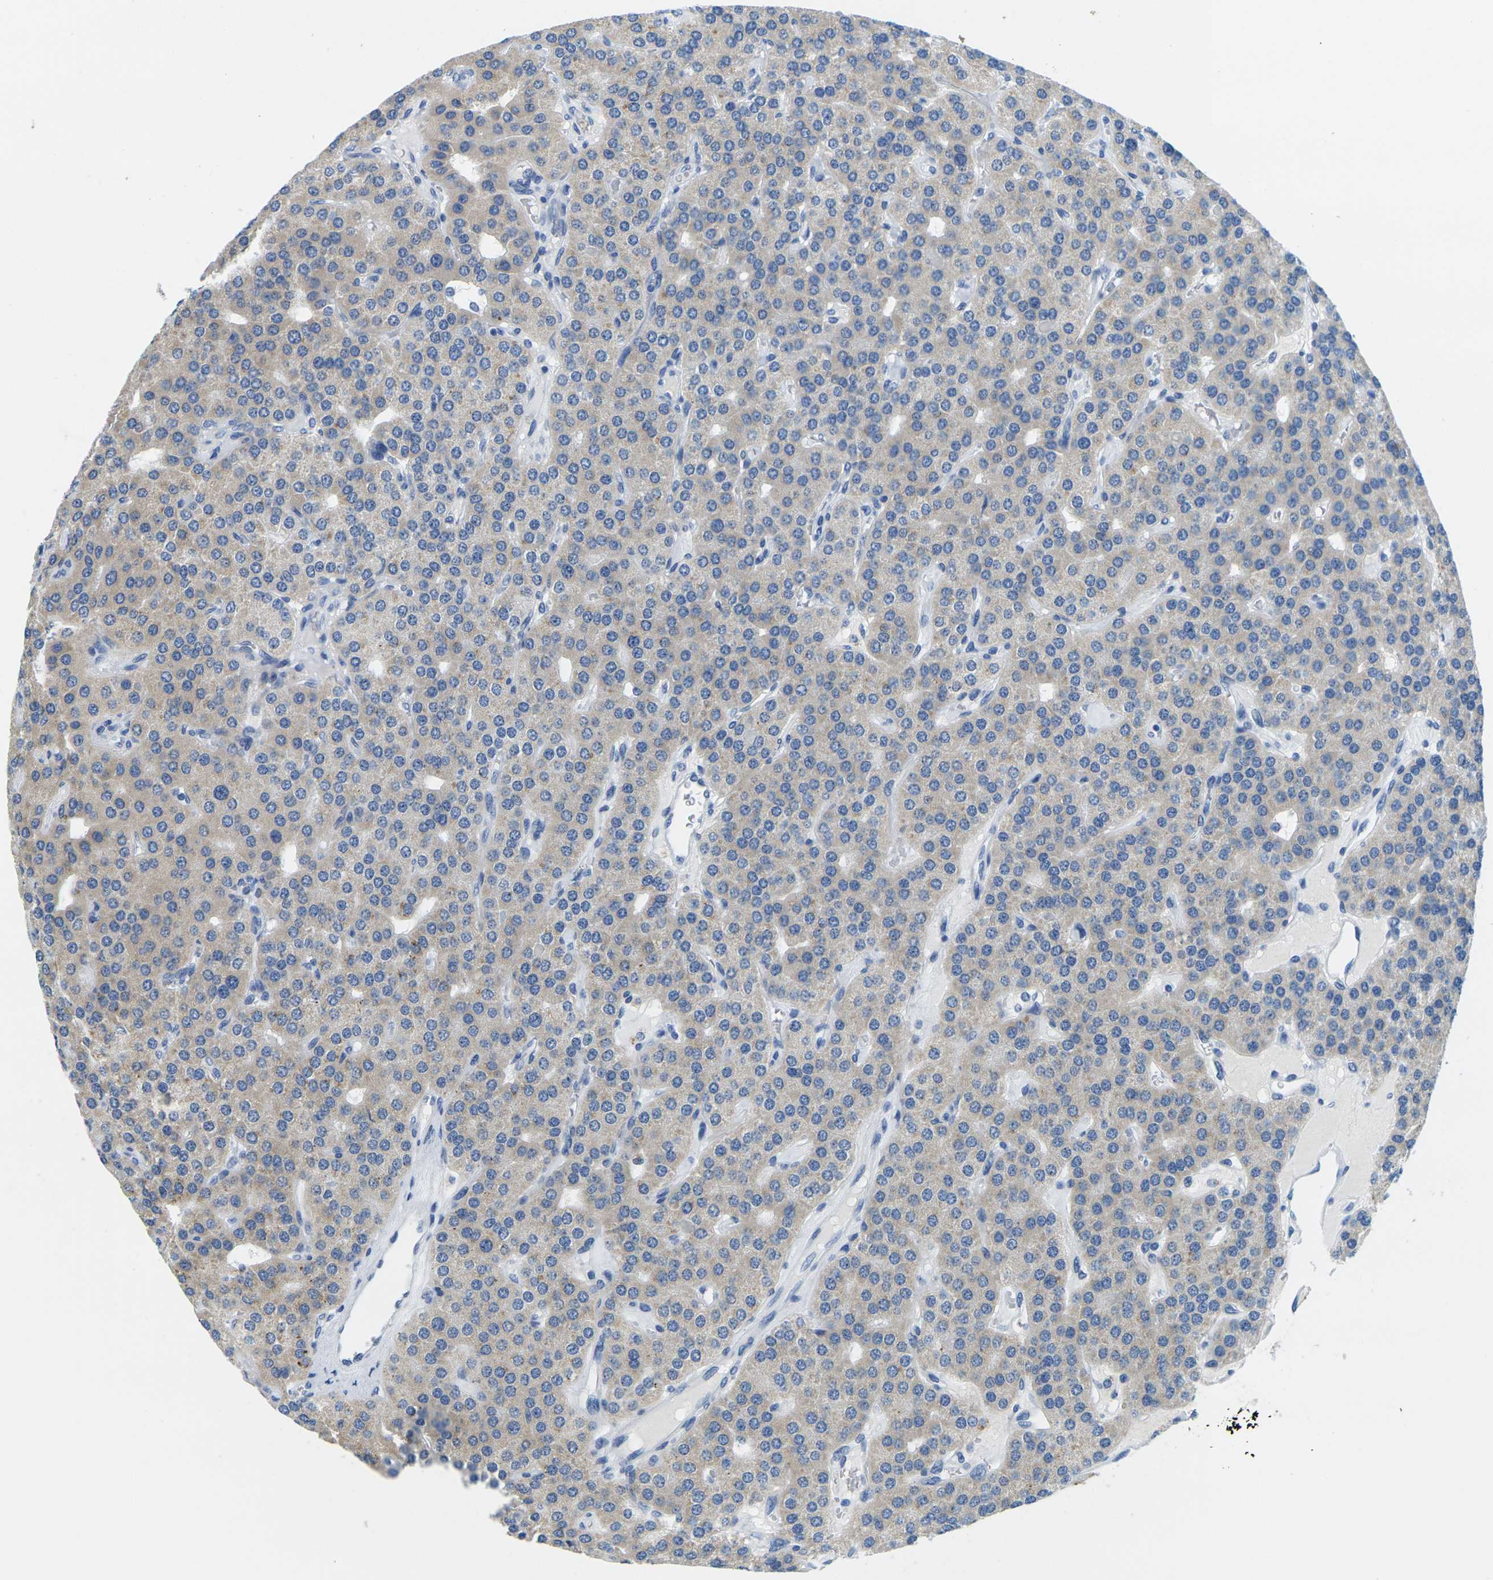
{"staining": {"intensity": "weak", "quantity": "25%-75%", "location": "cytoplasmic/membranous"}, "tissue": "parathyroid gland", "cell_type": "Glandular cells", "image_type": "normal", "snomed": [{"axis": "morphology", "description": "Normal tissue, NOS"}, {"axis": "morphology", "description": "Adenoma, NOS"}, {"axis": "topography", "description": "Parathyroid gland"}], "caption": "Normal parathyroid gland reveals weak cytoplasmic/membranous positivity in approximately 25%-75% of glandular cells Using DAB (3,3'-diaminobenzidine) (brown) and hematoxylin (blue) stains, captured at high magnification using brightfield microscopy..", "gene": "FAM3D", "patient": {"sex": "female", "age": 86}}